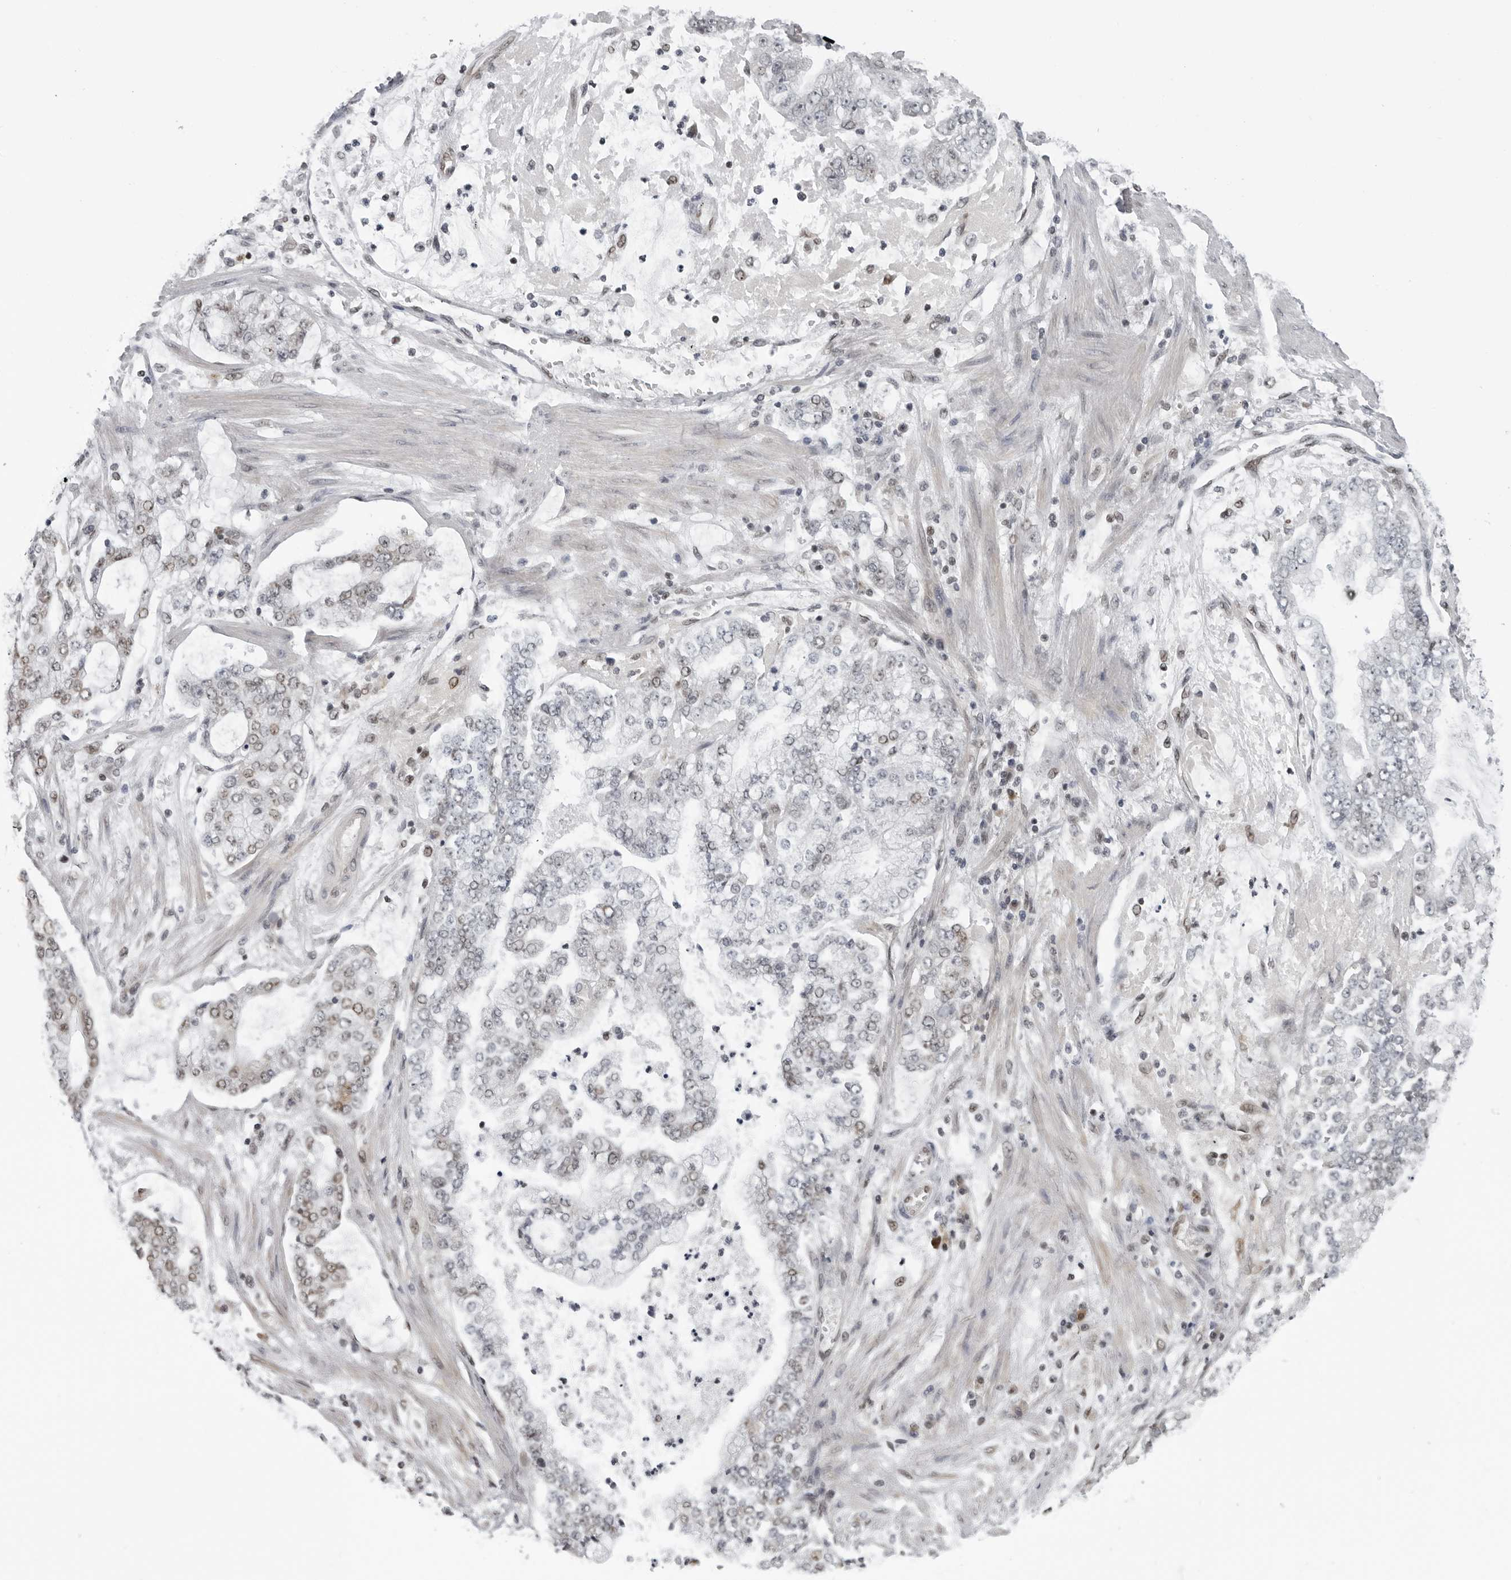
{"staining": {"intensity": "weak", "quantity": "25%-75%", "location": "nuclear"}, "tissue": "stomach cancer", "cell_type": "Tumor cells", "image_type": "cancer", "snomed": [{"axis": "morphology", "description": "Adenocarcinoma, NOS"}, {"axis": "topography", "description": "Stomach"}], "caption": "Immunohistochemical staining of human adenocarcinoma (stomach) displays low levels of weak nuclear protein expression in about 25%-75% of tumor cells.", "gene": "MAF", "patient": {"sex": "male", "age": 76}}